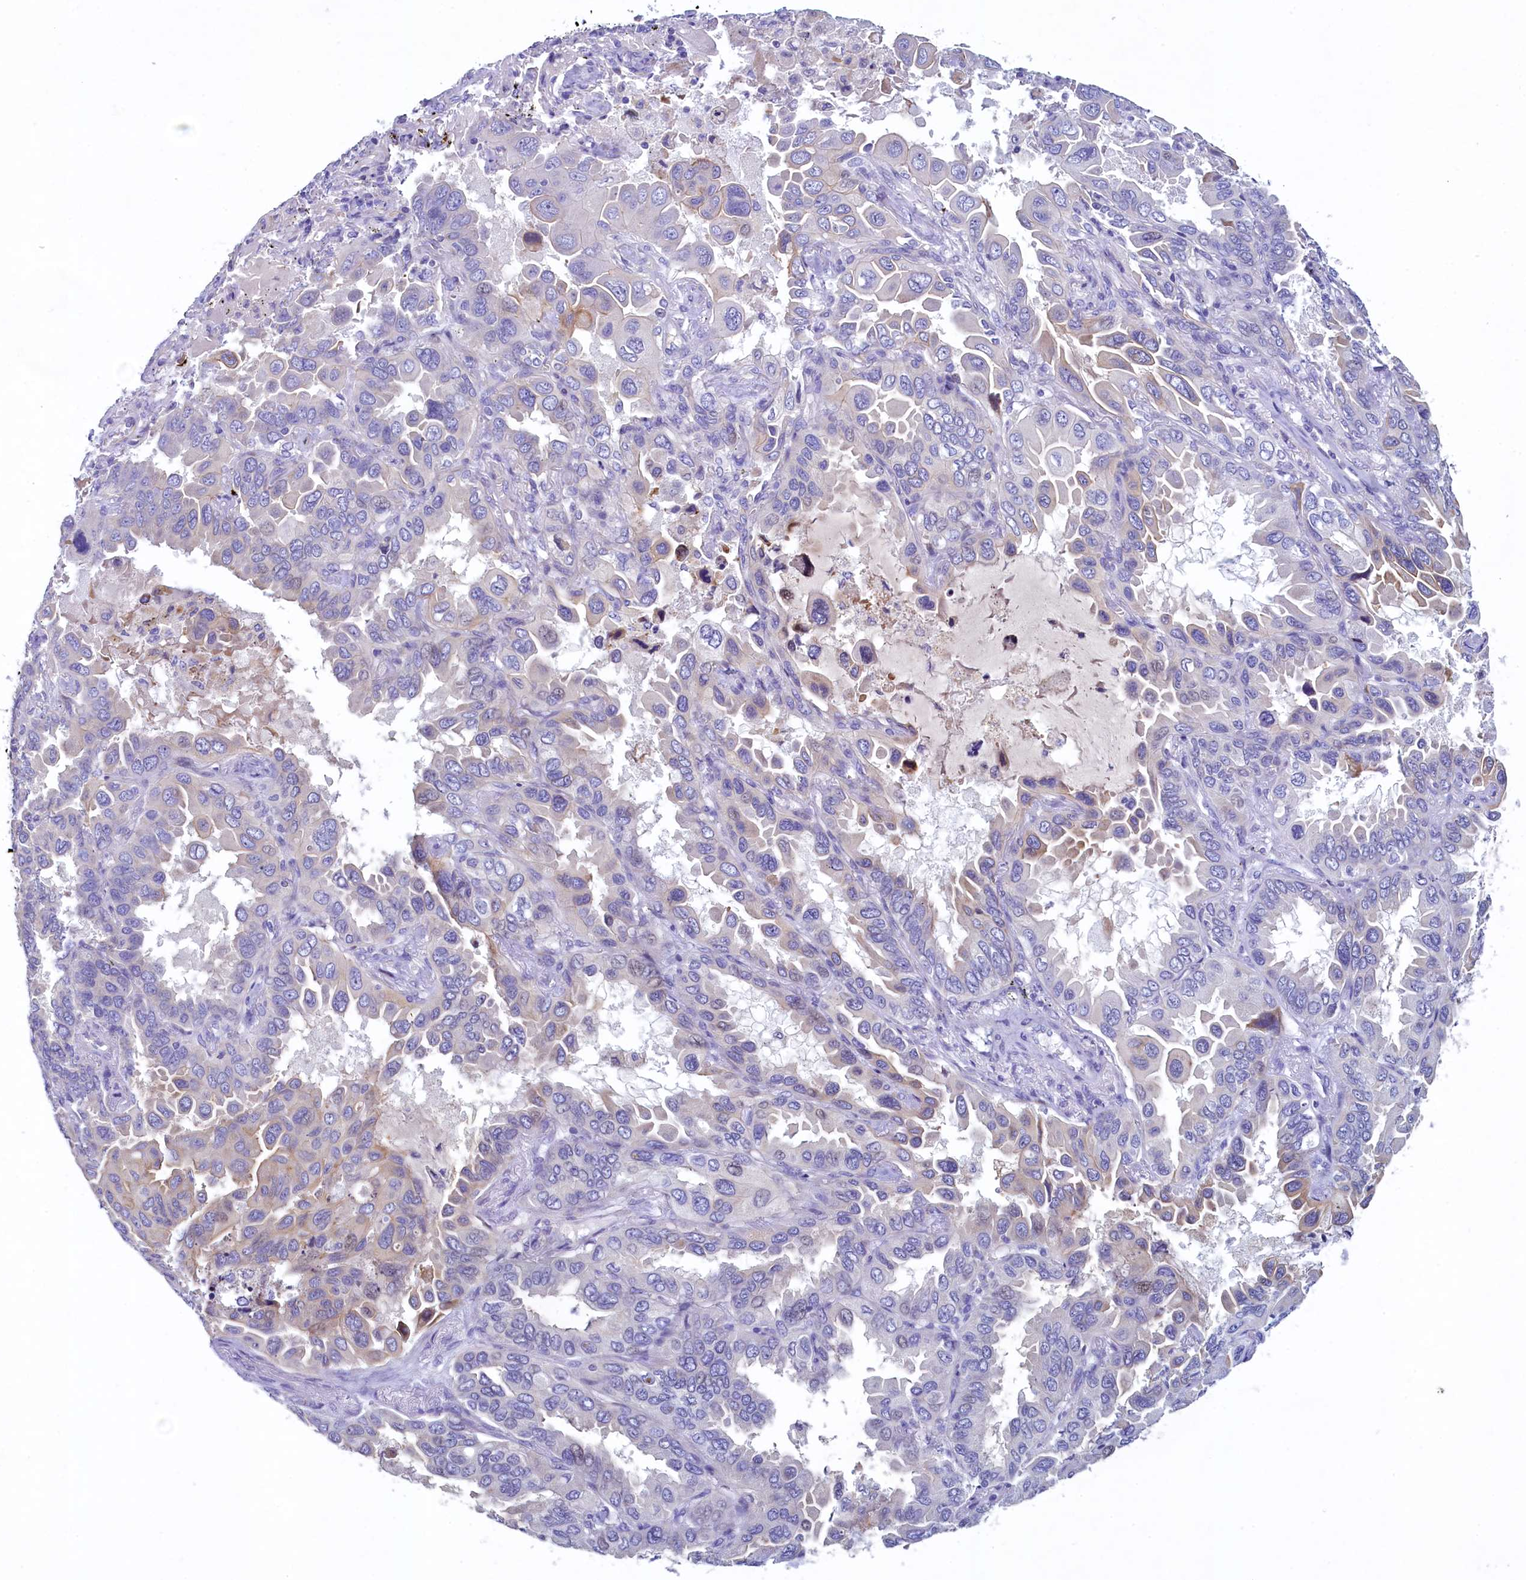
{"staining": {"intensity": "weak", "quantity": "<25%", "location": "cytoplasmic/membranous"}, "tissue": "lung cancer", "cell_type": "Tumor cells", "image_type": "cancer", "snomed": [{"axis": "morphology", "description": "Adenocarcinoma, NOS"}, {"axis": "topography", "description": "Lung"}], "caption": "A high-resolution histopathology image shows immunohistochemistry (IHC) staining of lung cancer, which demonstrates no significant expression in tumor cells.", "gene": "KRBOX5", "patient": {"sex": "male", "age": 64}}